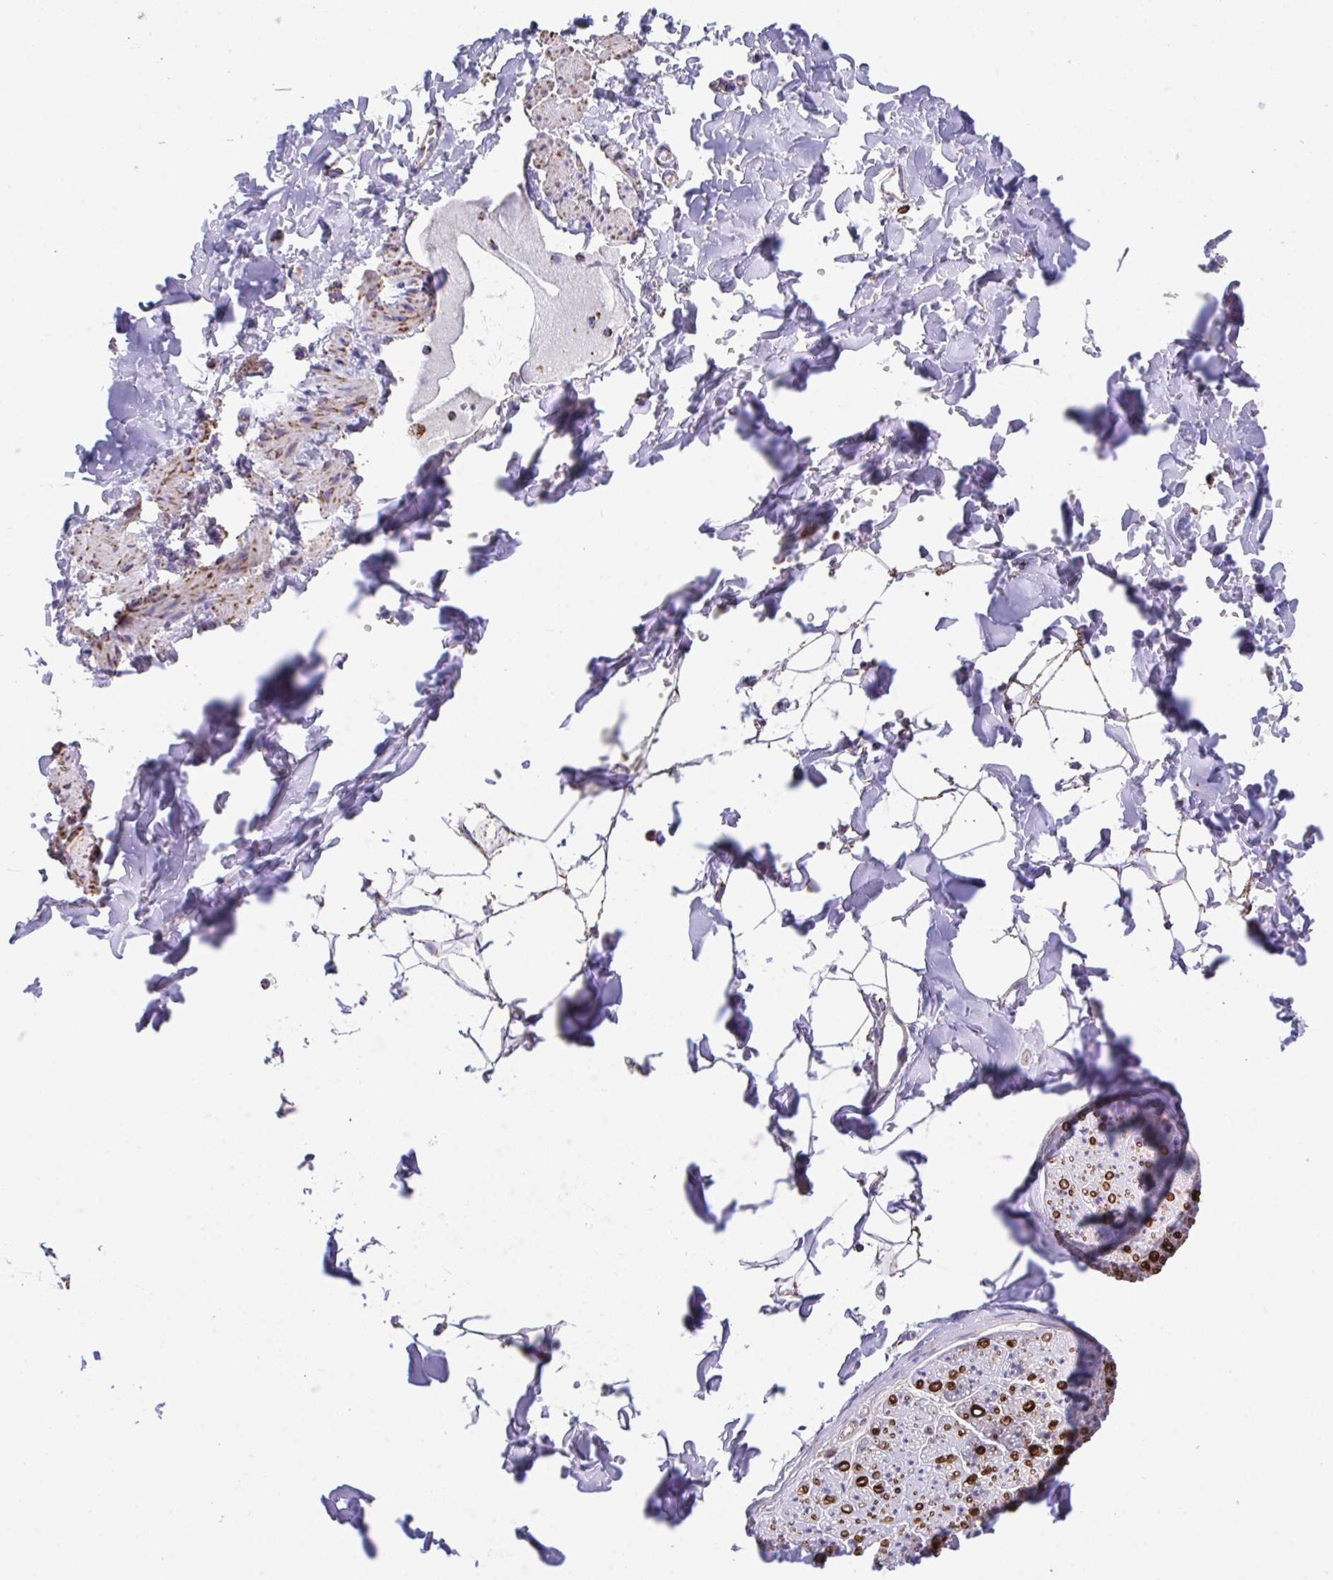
{"staining": {"intensity": "moderate", "quantity": "<25%", "location": "cytoplasmic/membranous"}, "tissue": "adipose tissue", "cell_type": "Adipocytes", "image_type": "normal", "snomed": [{"axis": "morphology", "description": "Normal tissue, NOS"}, {"axis": "topography", "description": "Cartilage tissue"}, {"axis": "topography", "description": "Bronchus"}, {"axis": "topography", "description": "Peripheral nerve tissue"}], "caption": "A low amount of moderate cytoplasmic/membranous positivity is present in about <25% of adipocytes in normal adipose tissue. The protein is shown in brown color, while the nuclei are stained blue.", "gene": "PCMTD2", "patient": {"sex": "female", "age": 59}}